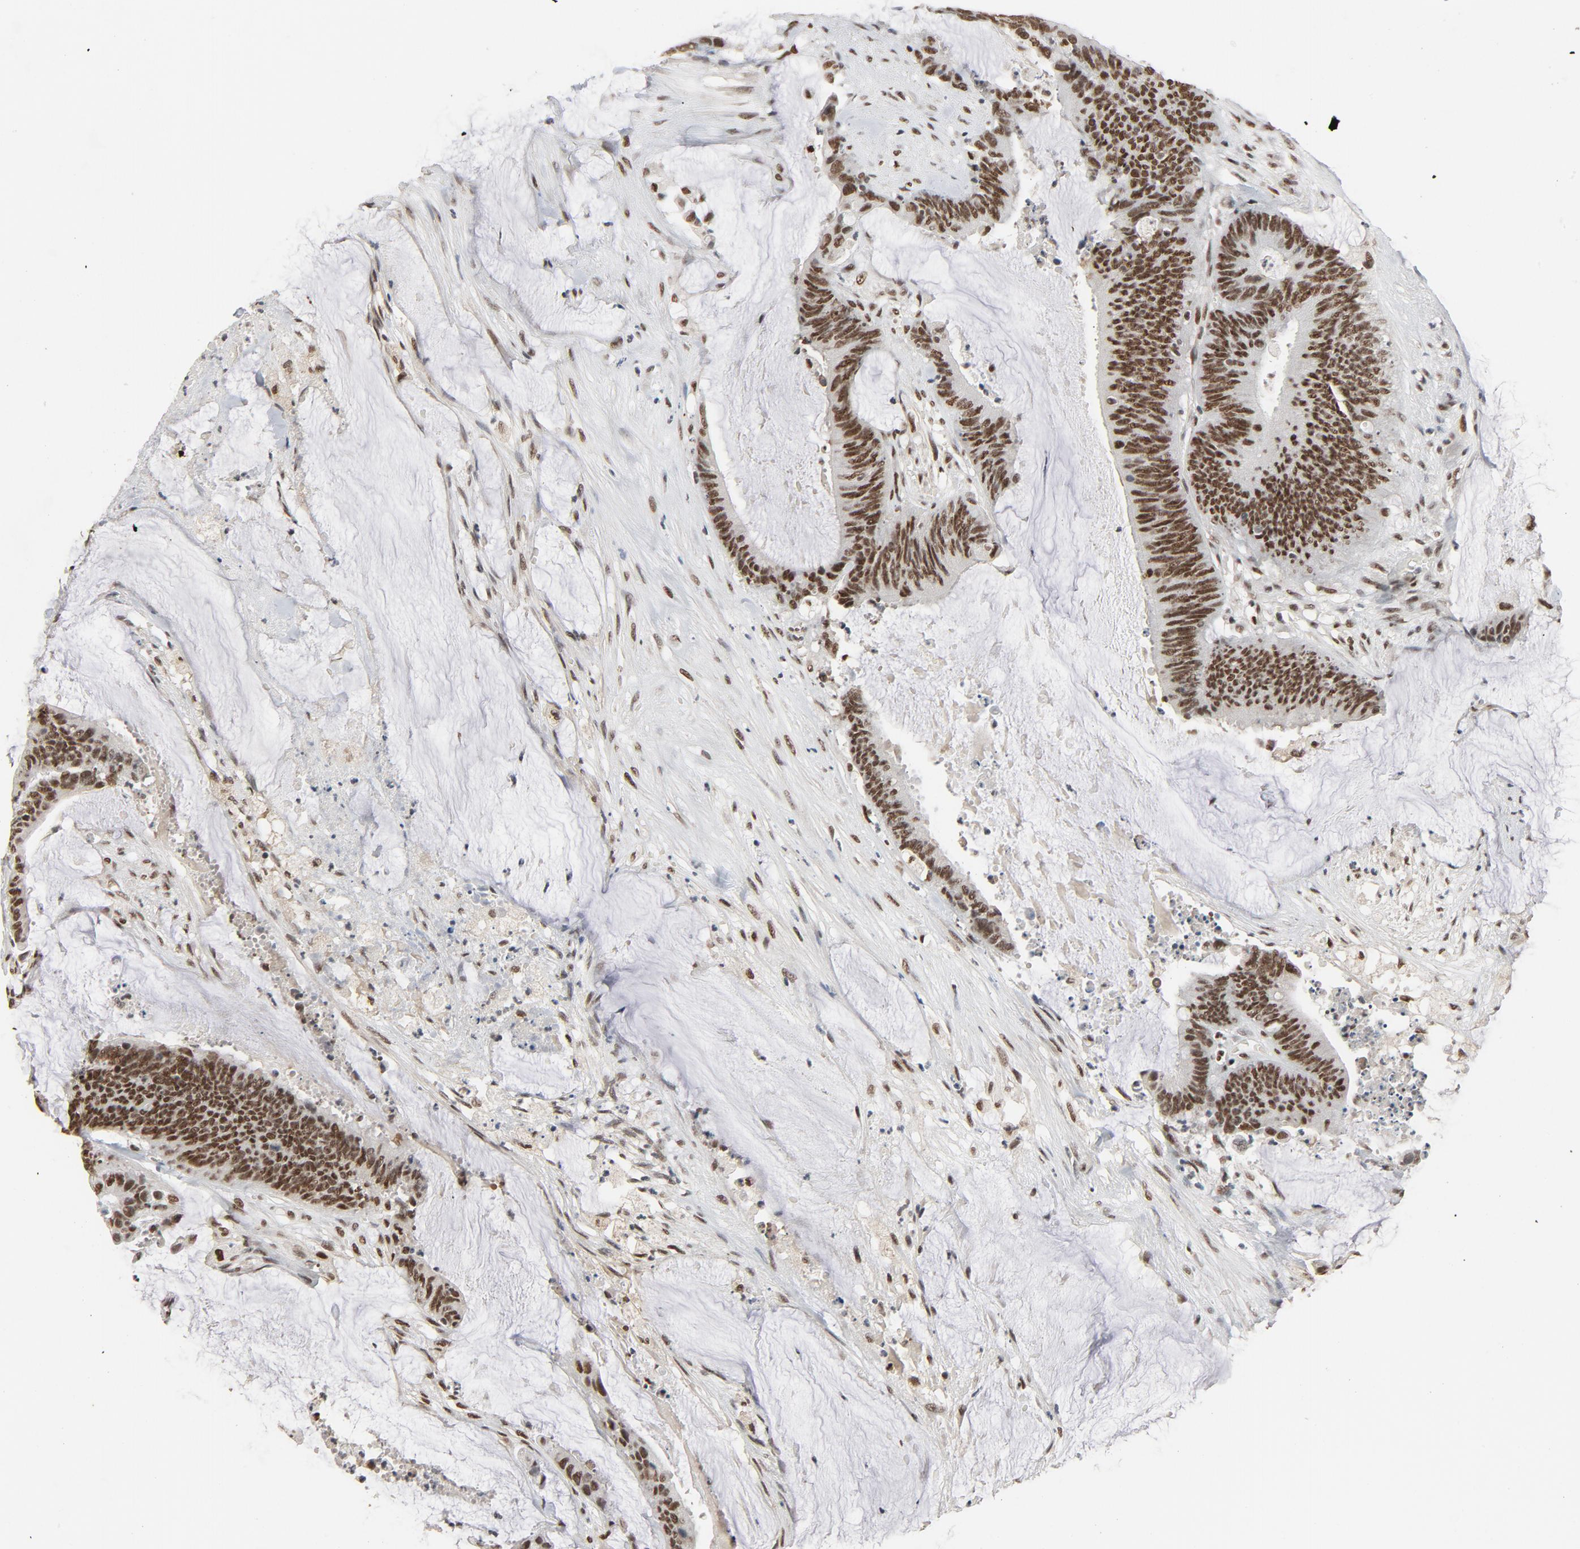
{"staining": {"intensity": "strong", "quantity": ">75%", "location": "nuclear"}, "tissue": "colorectal cancer", "cell_type": "Tumor cells", "image_type": "cancer", "snomed": [{"axis": "morphology", "description": "Adenocarcinoma, NOS"}, {"axis": "topography", "description": "Rectum"}], "caption": "Tumor cells exhibit high levels of strong nuclear positivity in about >75% of cells in colorectal cancer.", "gene": "MRE11", "patient": {"sex": "female", "age": 66}}